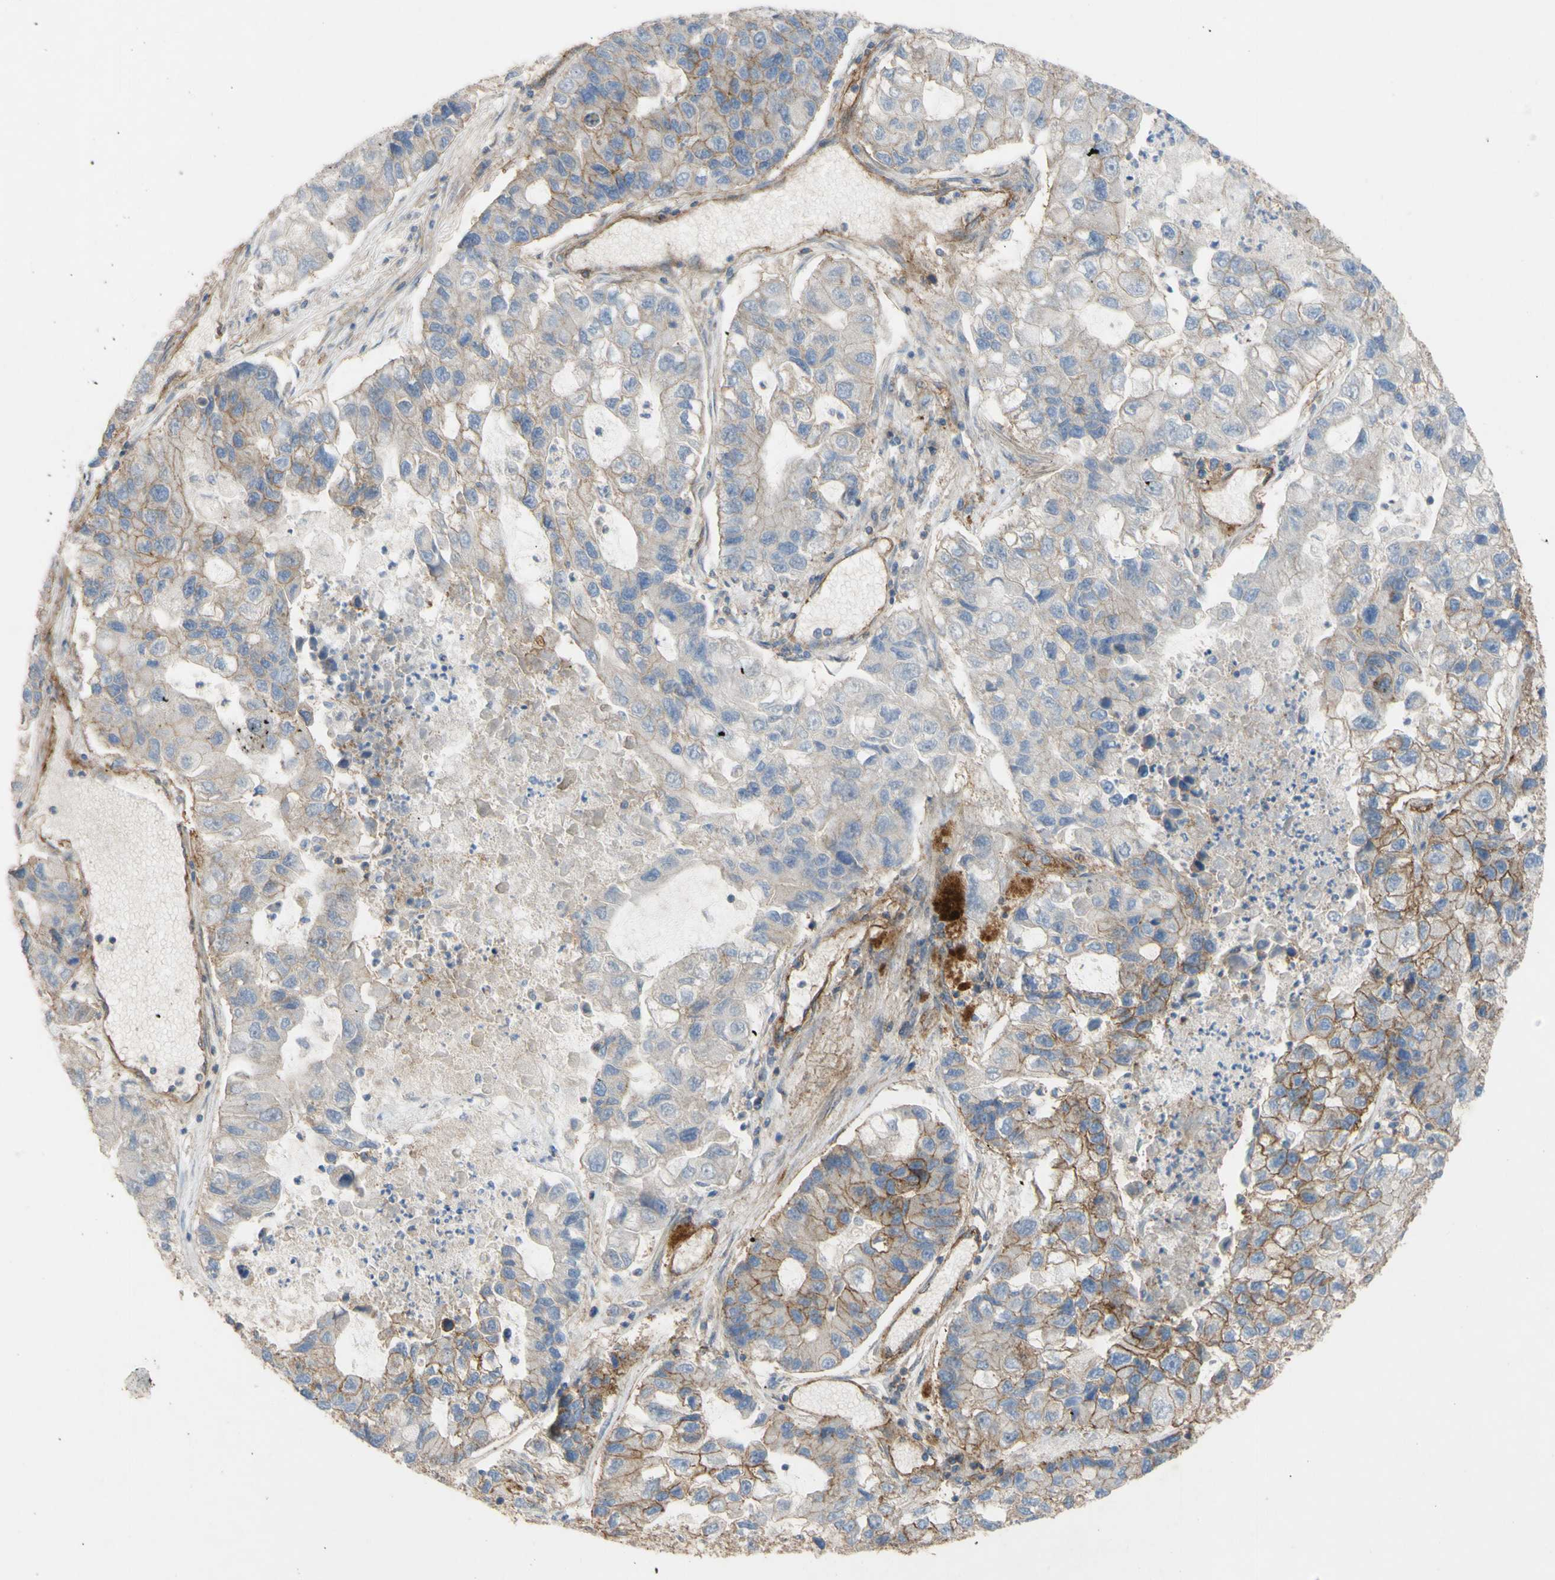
{"staining": {"intensity": "moderate", "quantity": "25%-75%", "location": "cytoplasmic/membranous"}, "tissue": "lung cancer", "cell_type": "Tumor cells", "image_type": "cancer", "snomed": [{"axis": "morphology", "description": "Adenocarcinoma, NOS"}, {"axis": "topography", "description": "Lung"}], "caption": "Protein expression by immunohistochemistry (IHC) demonstrates moderate cytoplasmic/membranous positivity in approximately 25%-75% of tumor cells in lung cancer (adenocarcinoma).", "gene": "ATP2A3", "patient": {"sex": "female", "age": 51}}